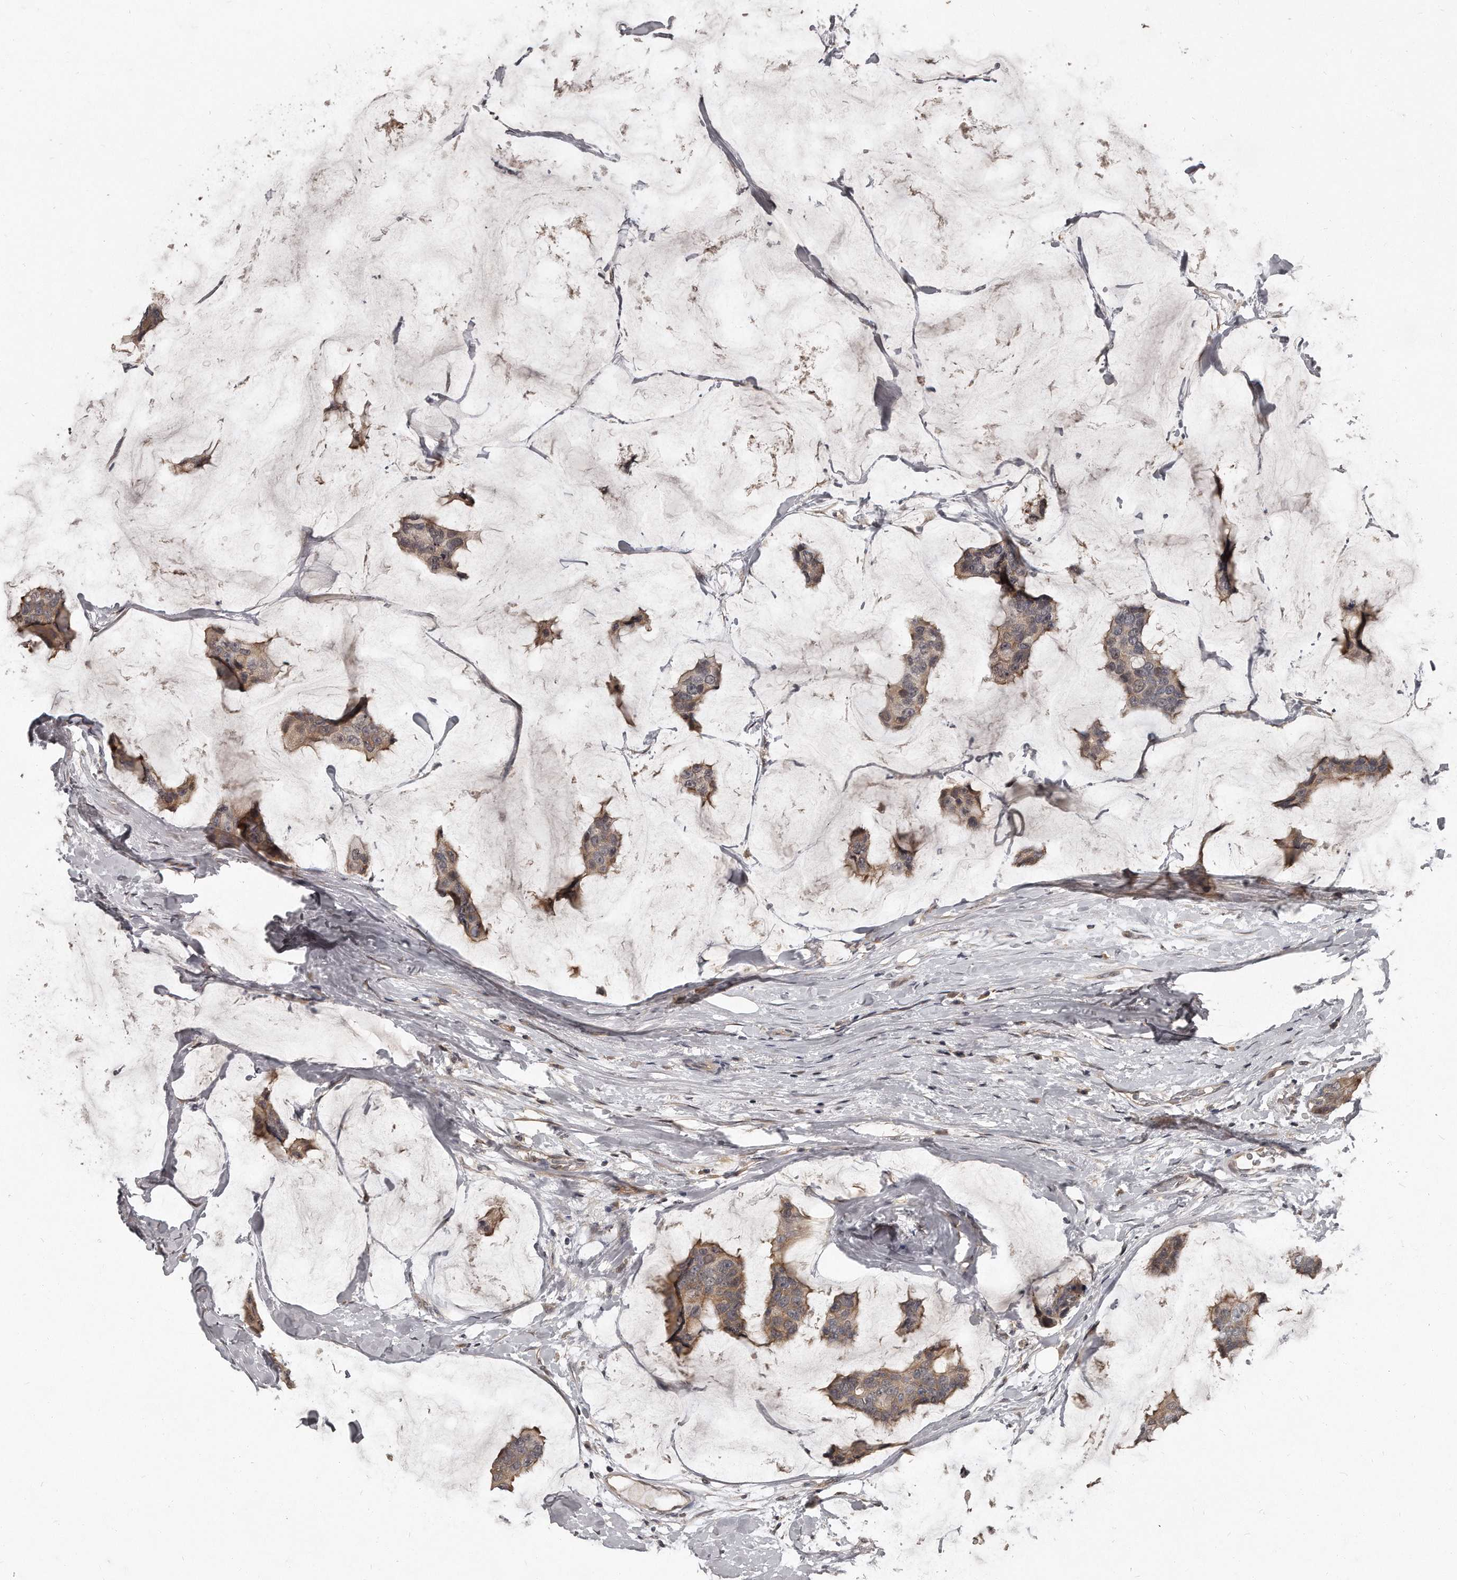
{"staining": {"intensity": "weak", "quantity": ">75%", "location": "cytoplasmic/membranous"}, "tissue": "breast cancer", "cell_type": "Tumor cells", "image_type": "cancer", "snomed": [{"axis": "morphology", "description": "Normal tissue, NOS"}, {"axis": "morphology", "description": "Duct carcinoma"}, {"axis": "topography", "description": "Breast"}], "caption": "The immunohistochemical stain highlights weak cytoplasmic/membranous expression in tumor cells of breast infiltrating ductal carcinoma tissue. Using DAB (brown) and hematoxylin (blue) stains, captured at high magnification using brightfield microscopy.", "gene": "GRB10", "patient": {"sex": "female", "age": 50}}